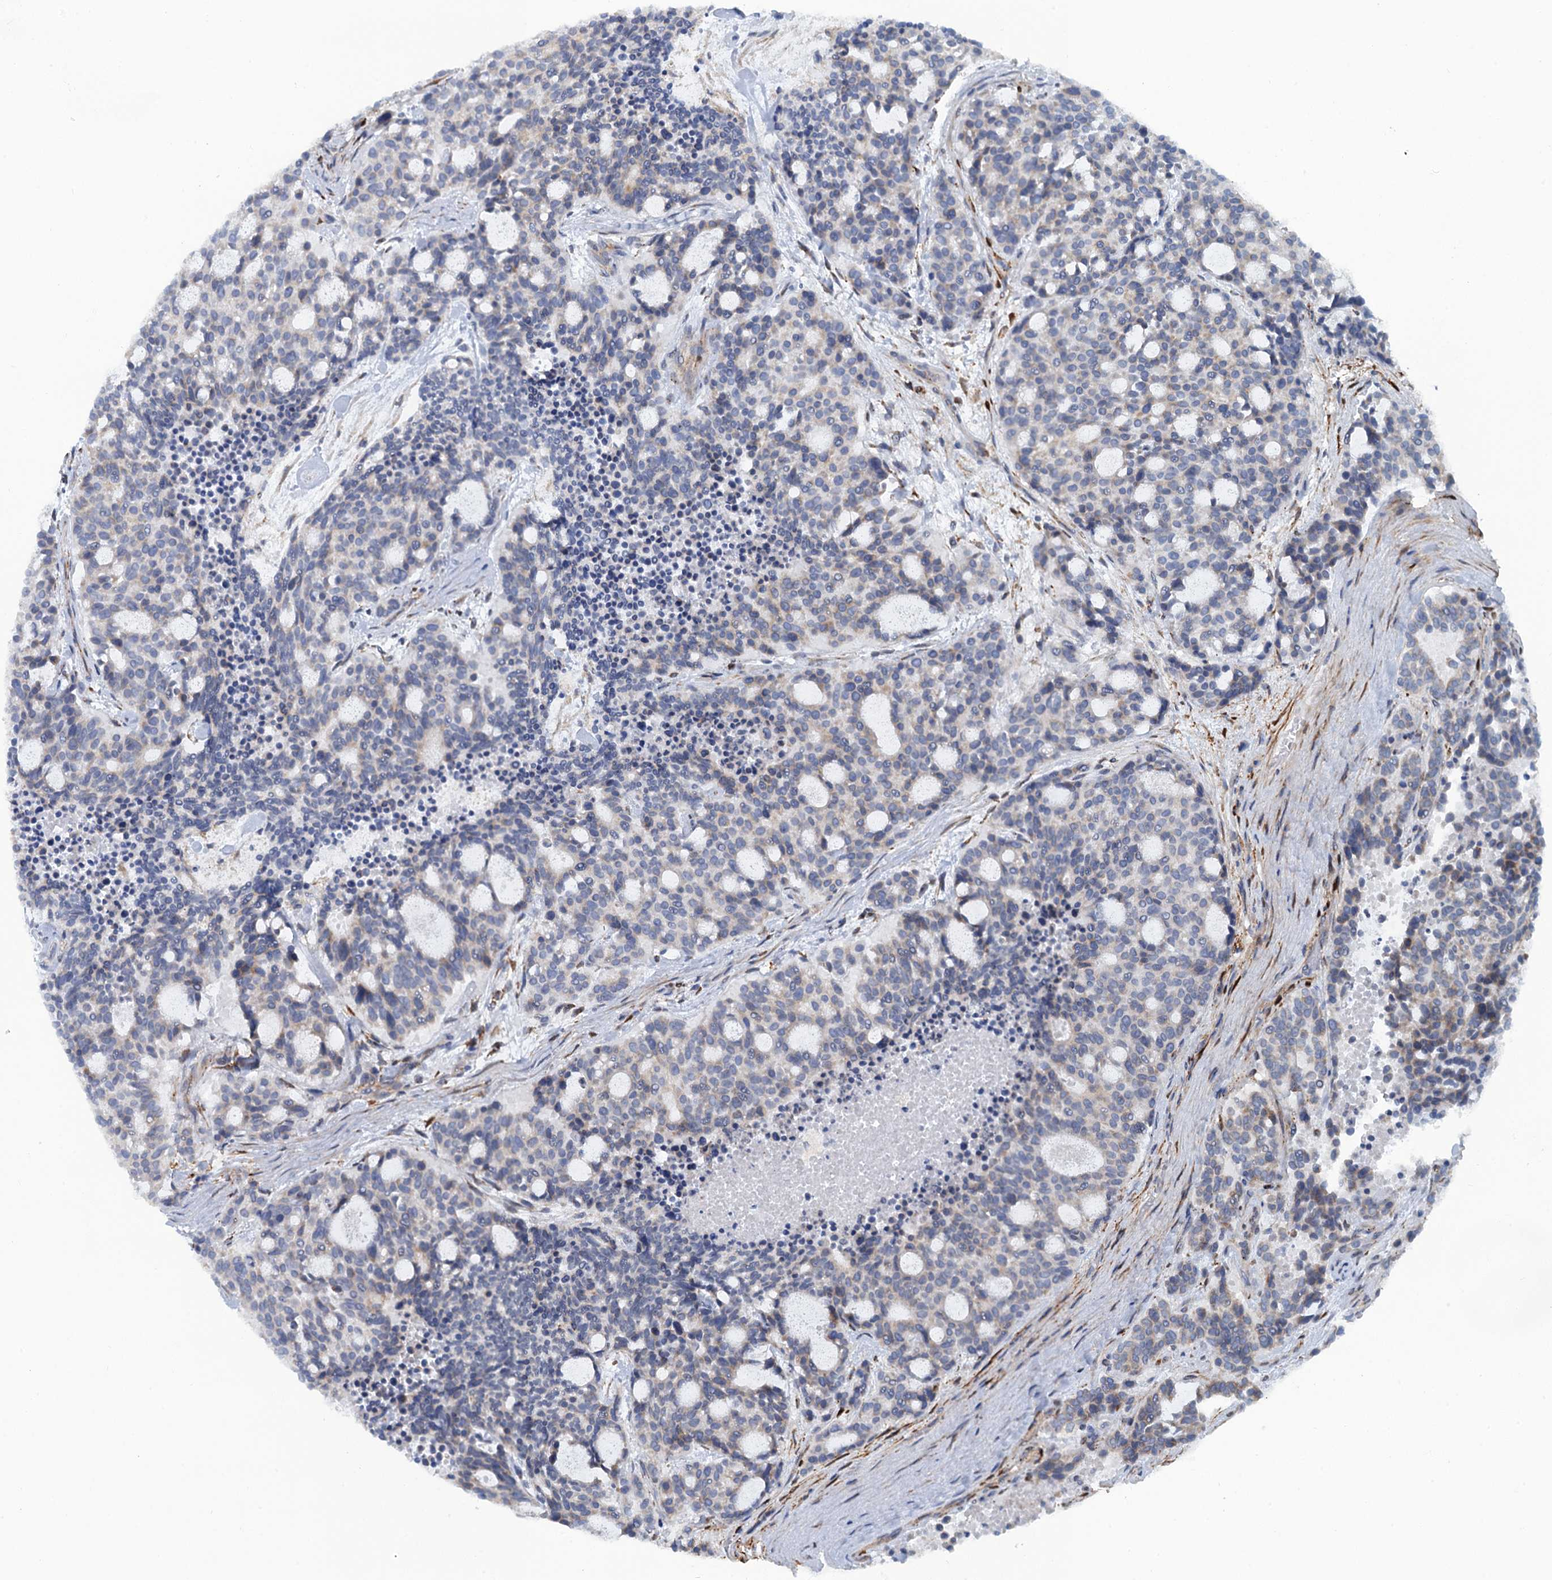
{"staining": {"intensity": "negative", "quantity": "none", "location": "none"}, "tissue": "carcinoid", "cell_type": "Tumor cells", "image_type": "cancer", "snomed": [{"axis": "morphology", "description": "Carcinoid, malignant, NOS"}, {"axis": "topography", "description": "Pancreas"}], "caption": "There is no significant expression in tumor cells of malignant carcinoid.", "gene": "POGLUT3", "patient": {"sex": "female", "age": 54}}